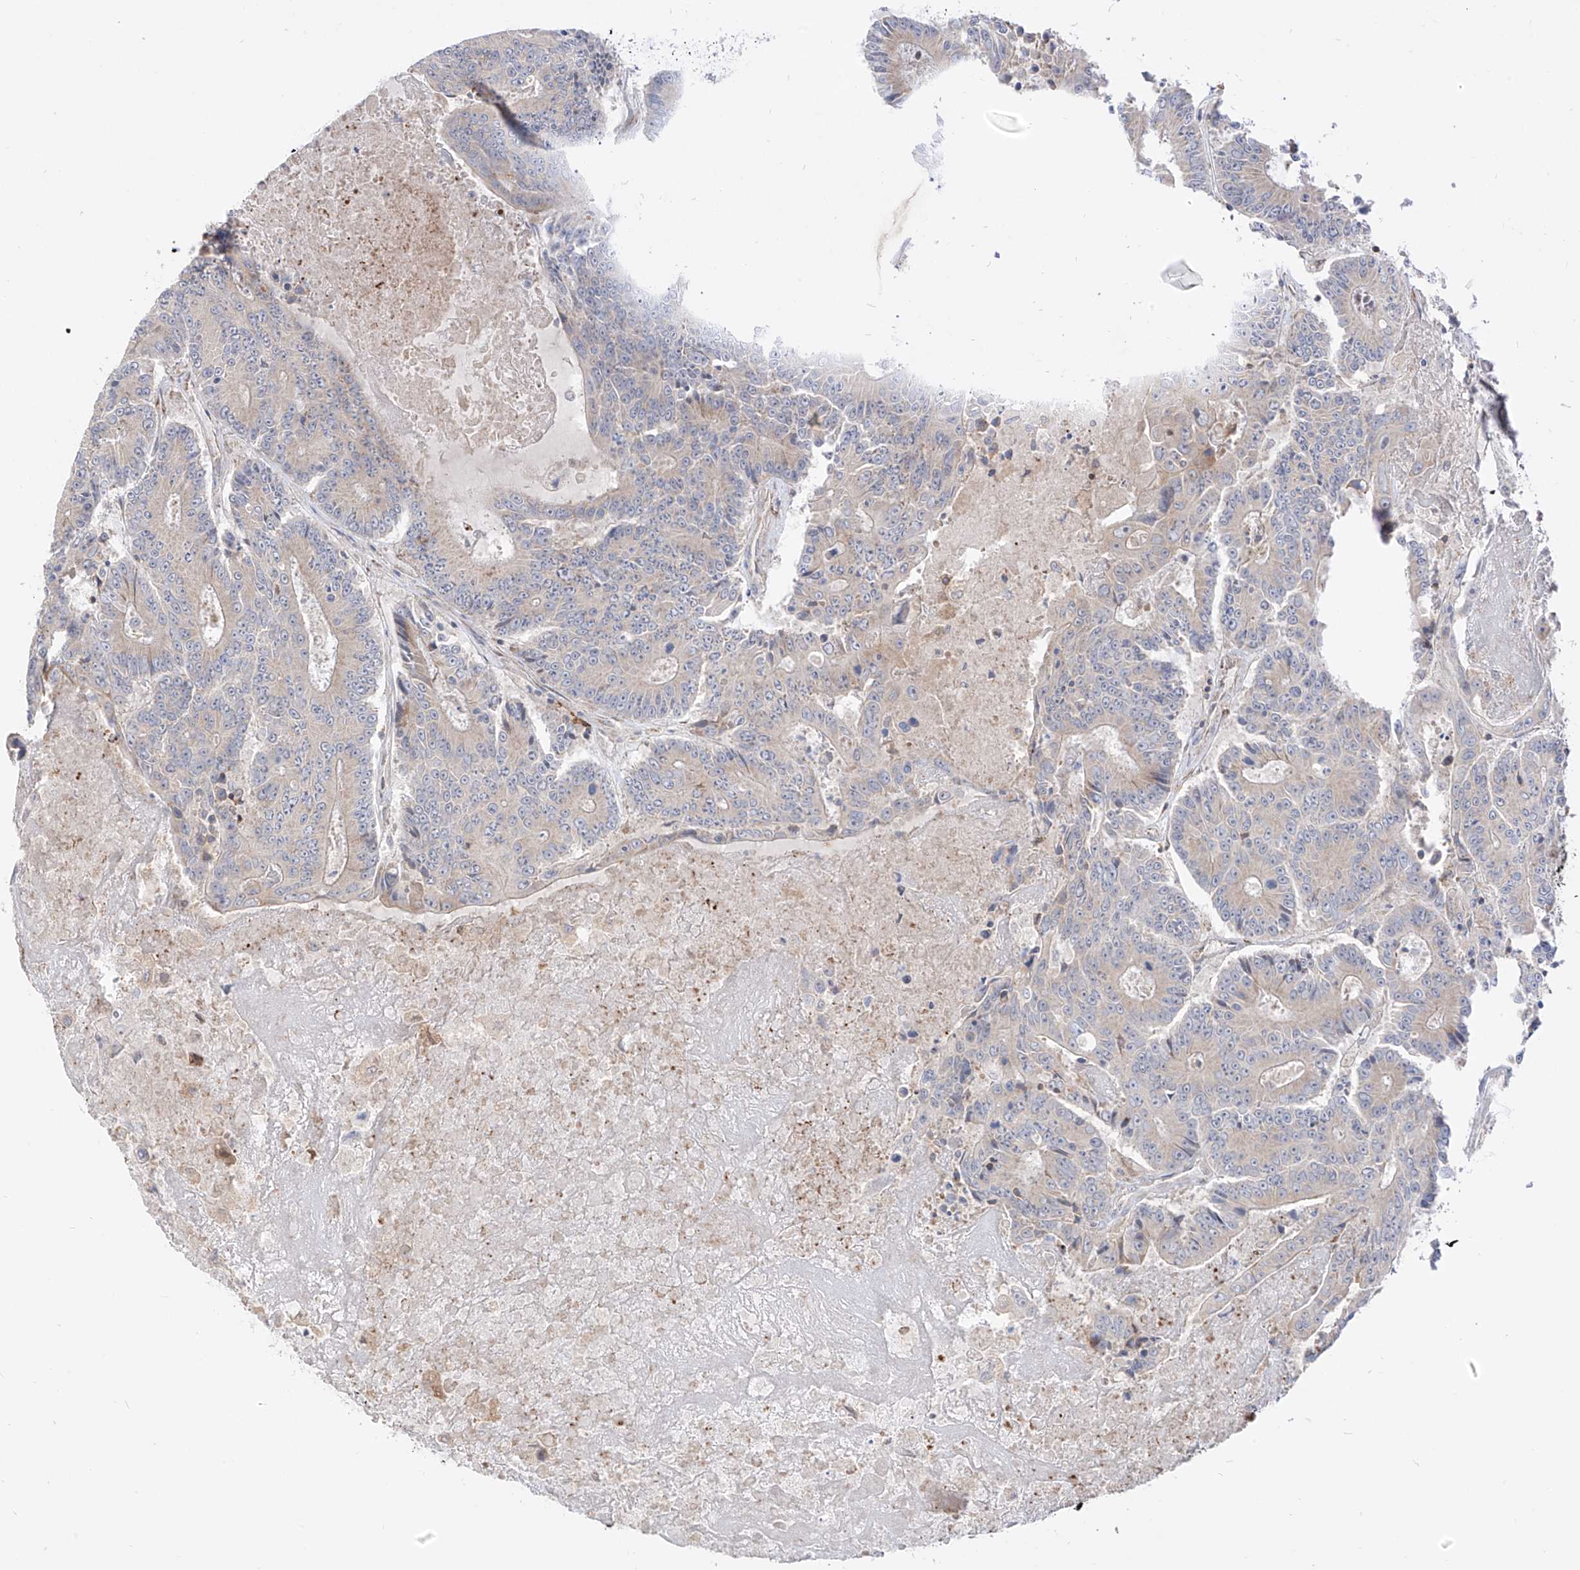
{"staining": {"intensity": "weak", "quantity": "<25%", "location": "cytoplasmic/membranous"}, "tissue": "colorectal cancer", "cell_type": "Tumor cells", "image_type": "cancer", "snomed": [{"axis": "morphology", "description": "Adenocarcinoma, NOS"}, {"axis": "topography", "description": "Colon"}], "caption": "There is no significant staining in tumor cells of colorectal cancer.", "gene": "SYTL3", "patient": {"sex": "male", "age": 83}}